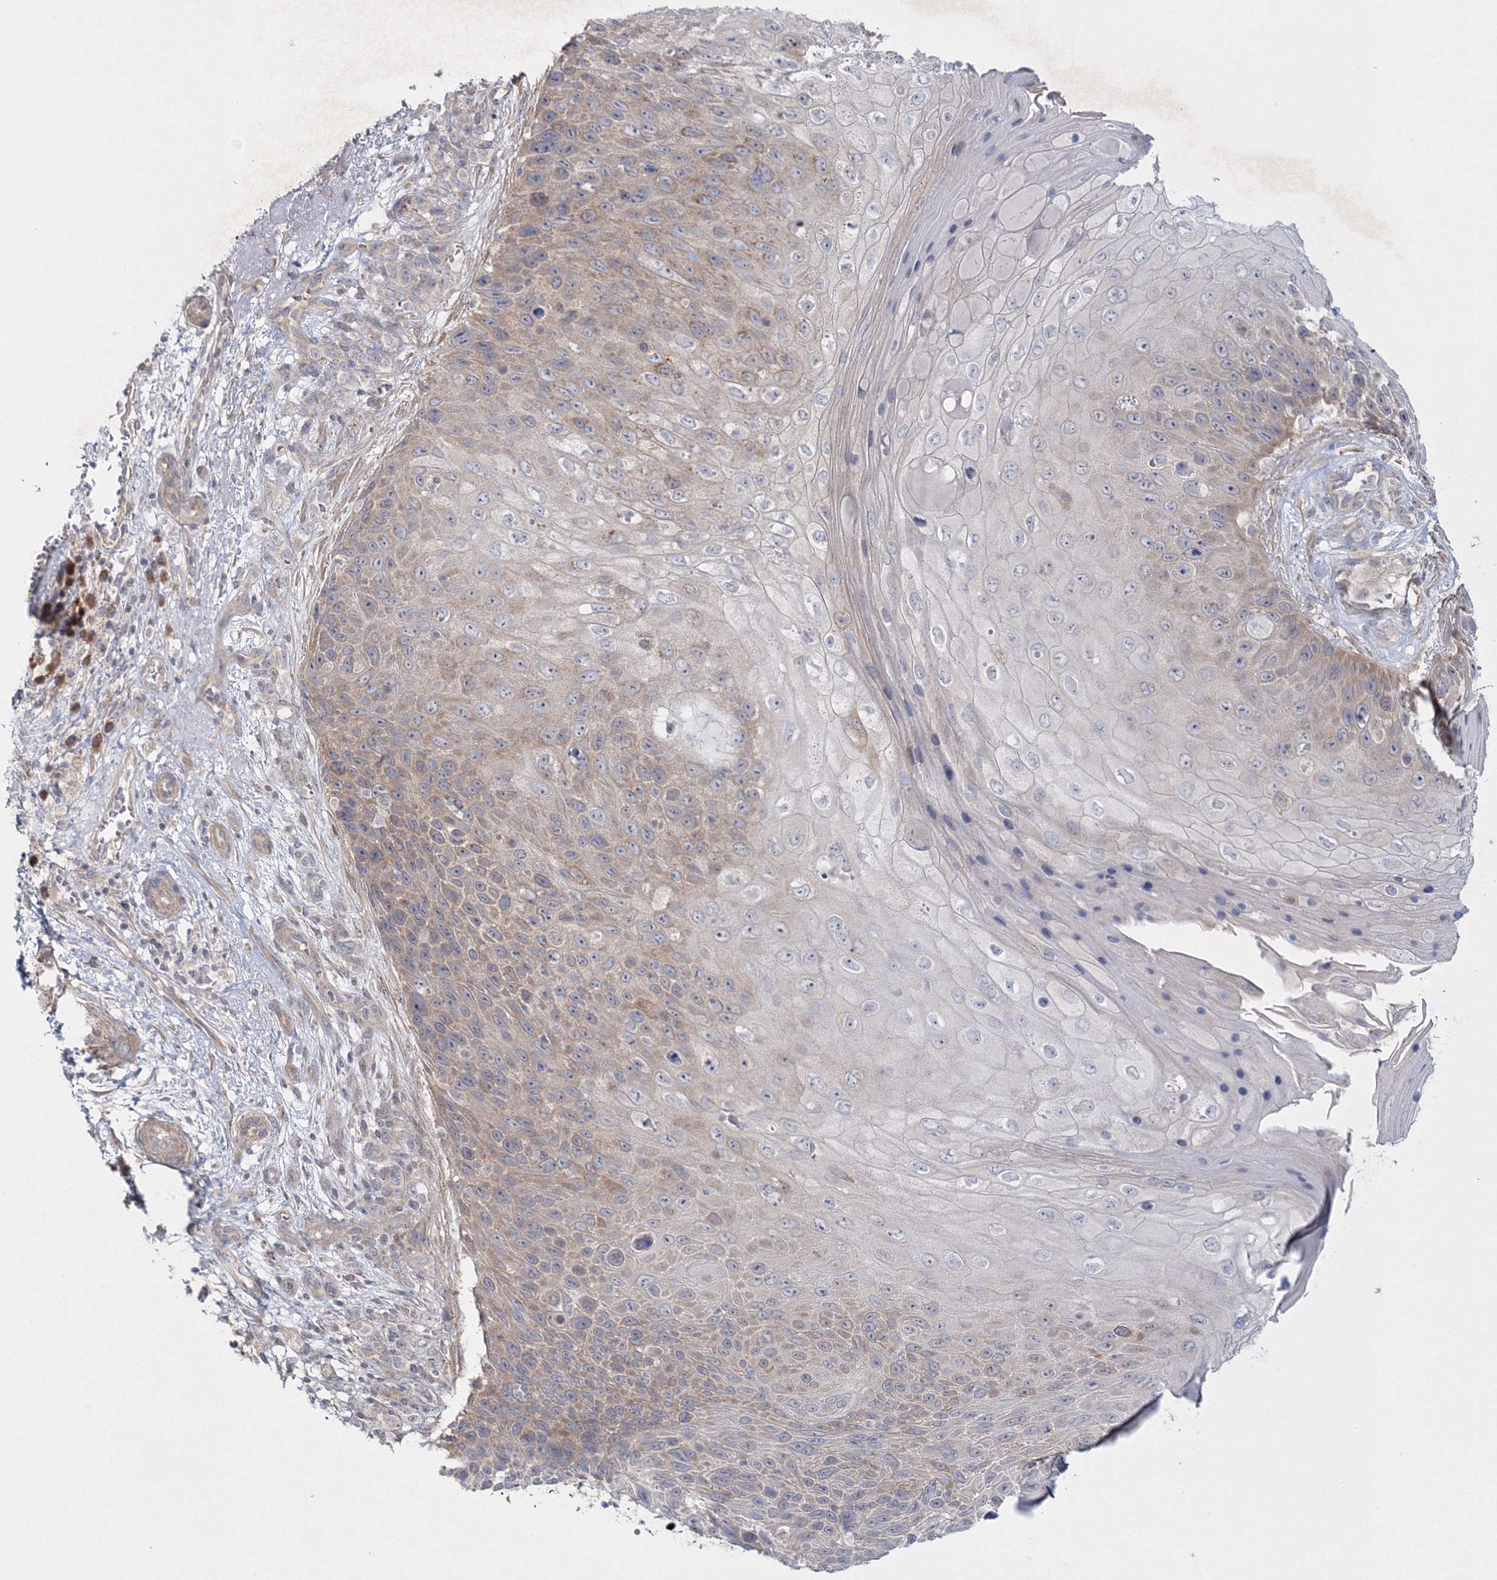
{"staining": {"intensity": "negative", "quantity": "none", "location": "none"}, "tissue": "skin cancer", "cell_type": "Tumor cells", "image_type": "cancer", "snomed": [{"axis": "morphology", "description": "Squamous cell carcinoma, NOS"}, {"axis": "topography", "description": "Skin"}], "caption": "Human squamous cell carcinoma (skin) stained for a protein using immunohistochemistry (IHC) exhibits no positivity in tumor cells.", "gene": "IPMK", "patient": {"sex": "female", "age": 88}}